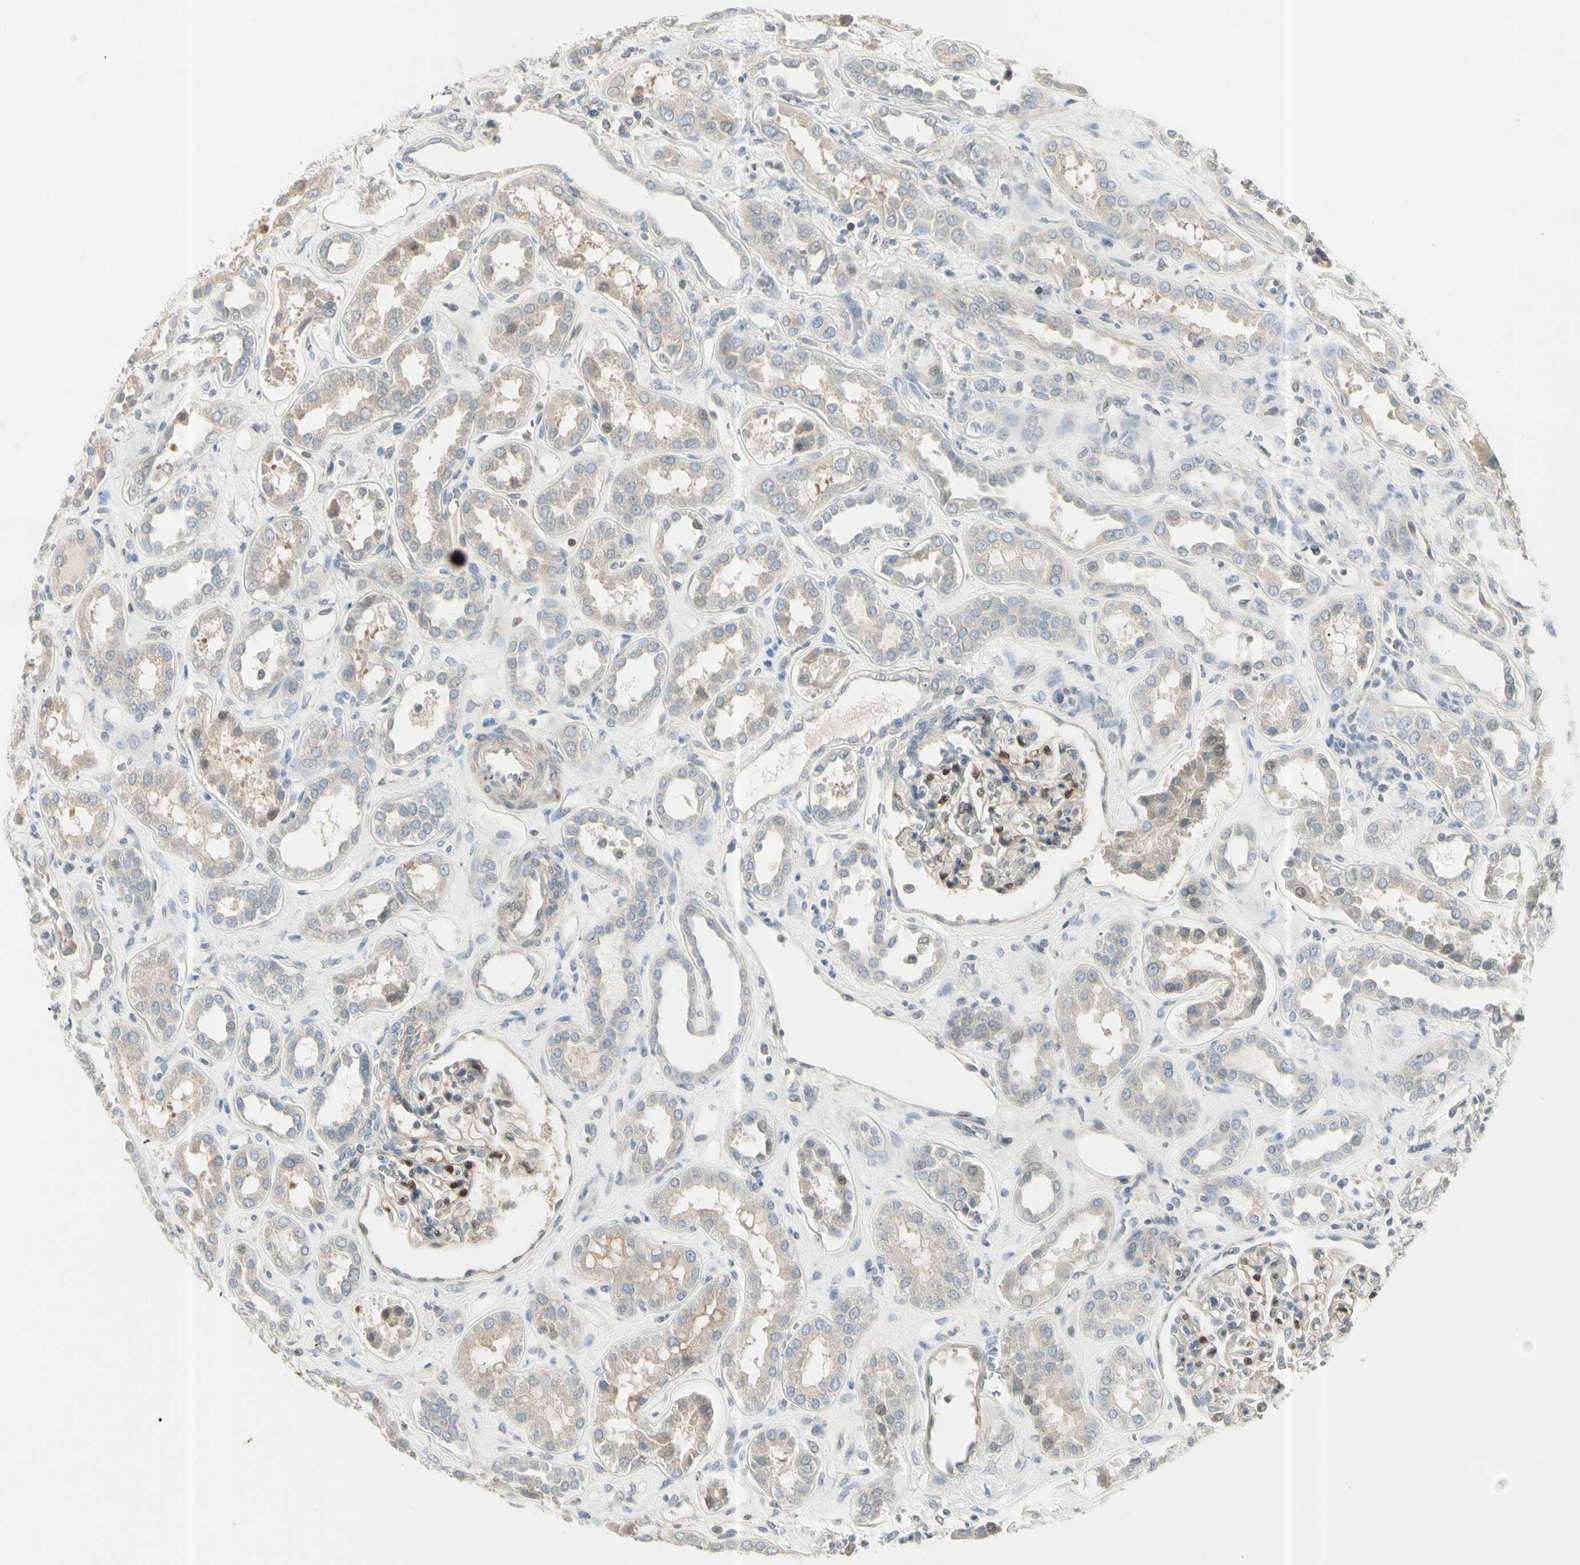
{"staining": {"intensity": "strong", "quantity": "25%-75%", "location": "cytoplasmic/membranous"}, "tissue": "kidney", "cell_type": "Cells in glomeruli", "image_type": "normal", "snomed": [{"axis": "morphology", "description": "Normal tissue, NOS"}, {"axis": "topography", "description": "Kidney"}], "caption": "Immunohistochemistry (IHC) of normal kidney demonstrates high levels of strong cytoplasmic/membranous positivity in about 25%-75% of cells in glomeruli.", "gene": "CYP2E1", "patient": {"sex": "male", "age": 59}}